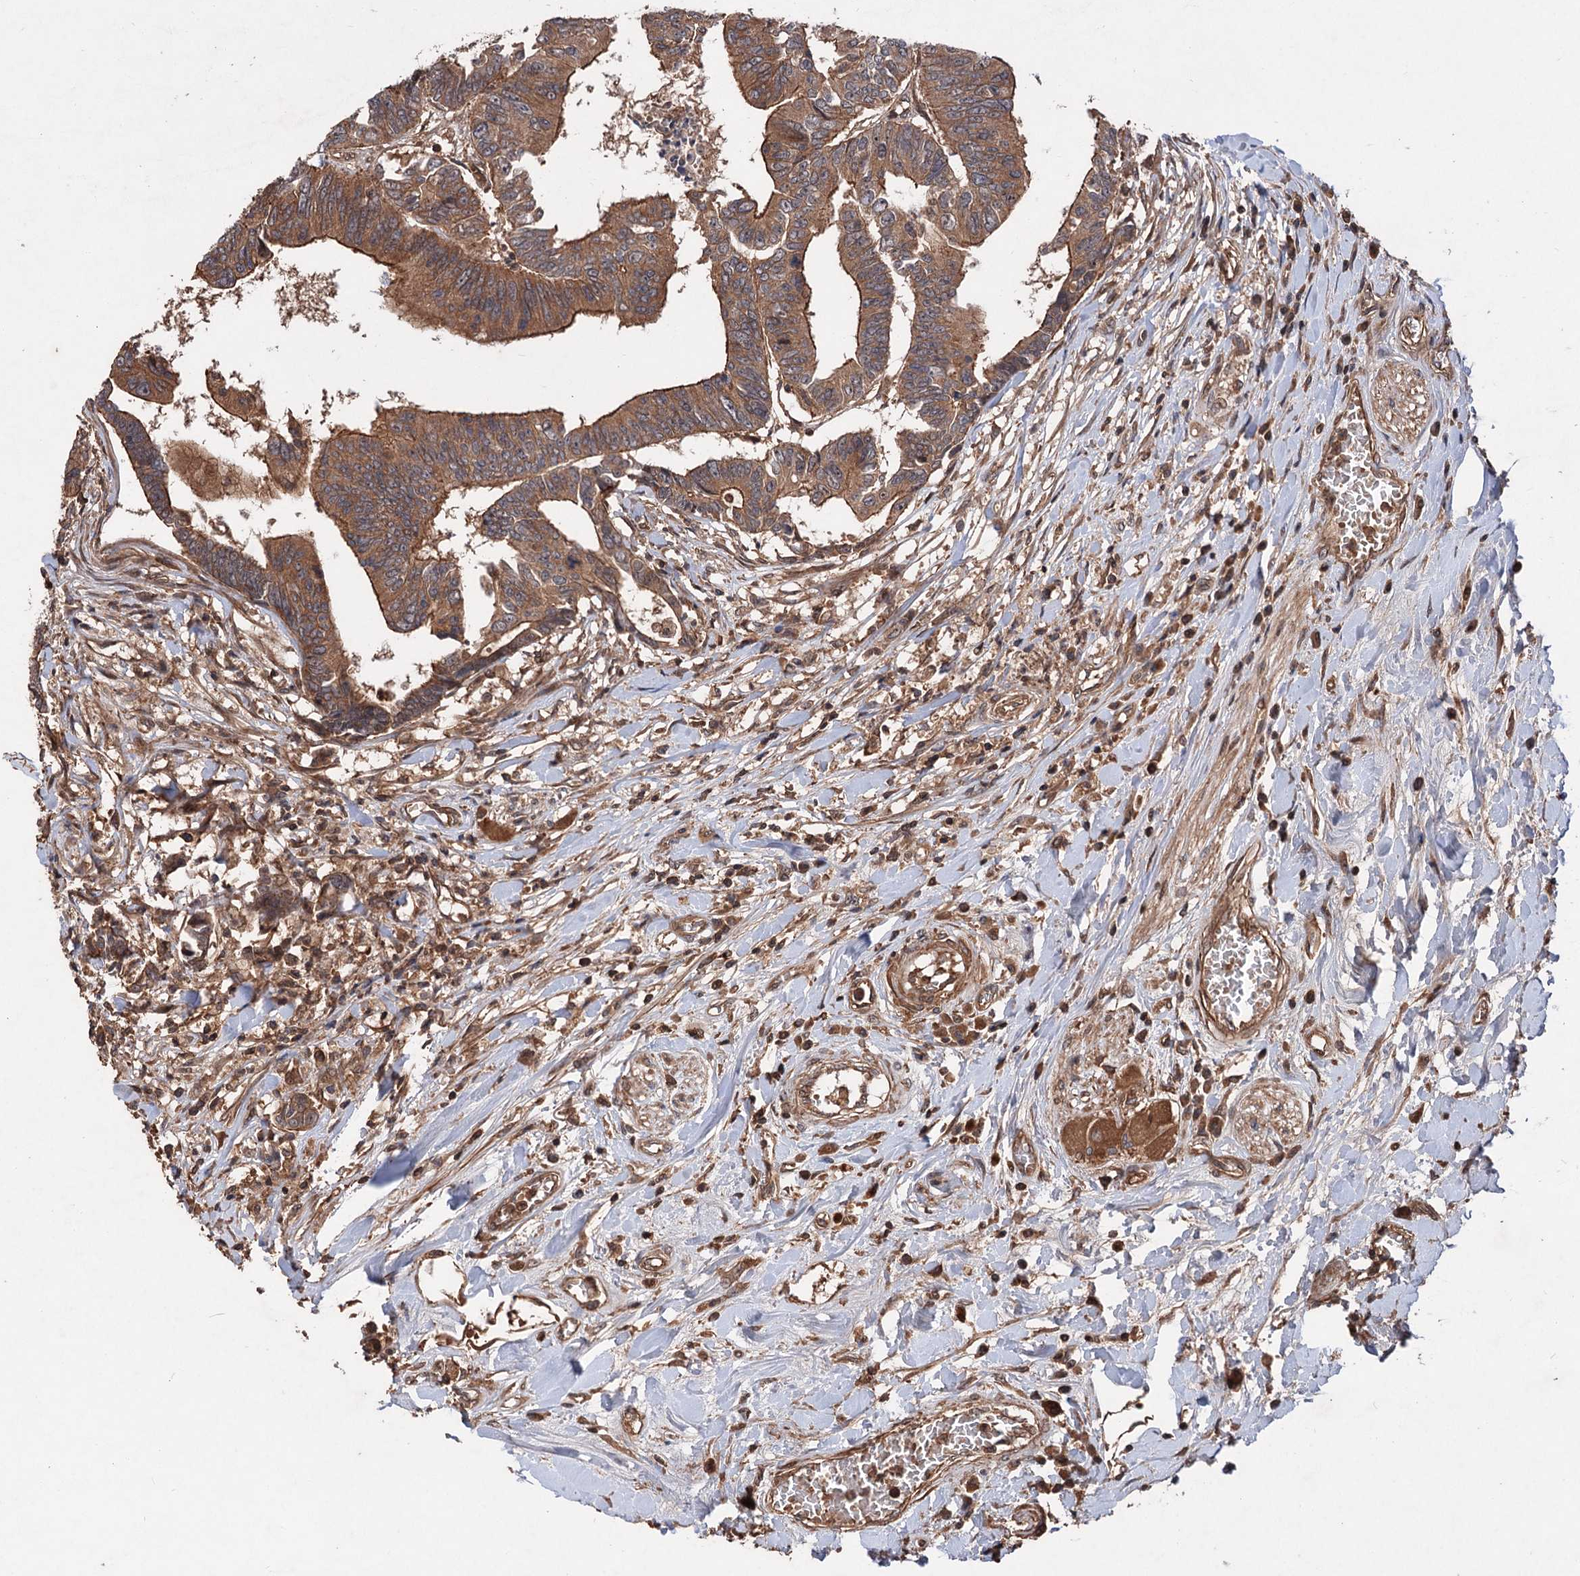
{"staining": {"intensity": "moderate", "quantity": ">75%", "location": "cytoplasmic/membranous"}, "tissue": "colorectal cancer", "cell_type": "Tumor cells", "image_type": "cancer", "snomed": [{"axis": "morphology", "description": "Adenocarcinoma, NOS"}, {"axis": "topography", "description": "Rectum"}], "caption": "Colorectal cancer (adenocarcinoma) stained for a protein reveals moderate cytoplasmic/membranous positivity in tumor cells.", "gene": "ADK", "patient": {"sex": "female", "age": 65}}